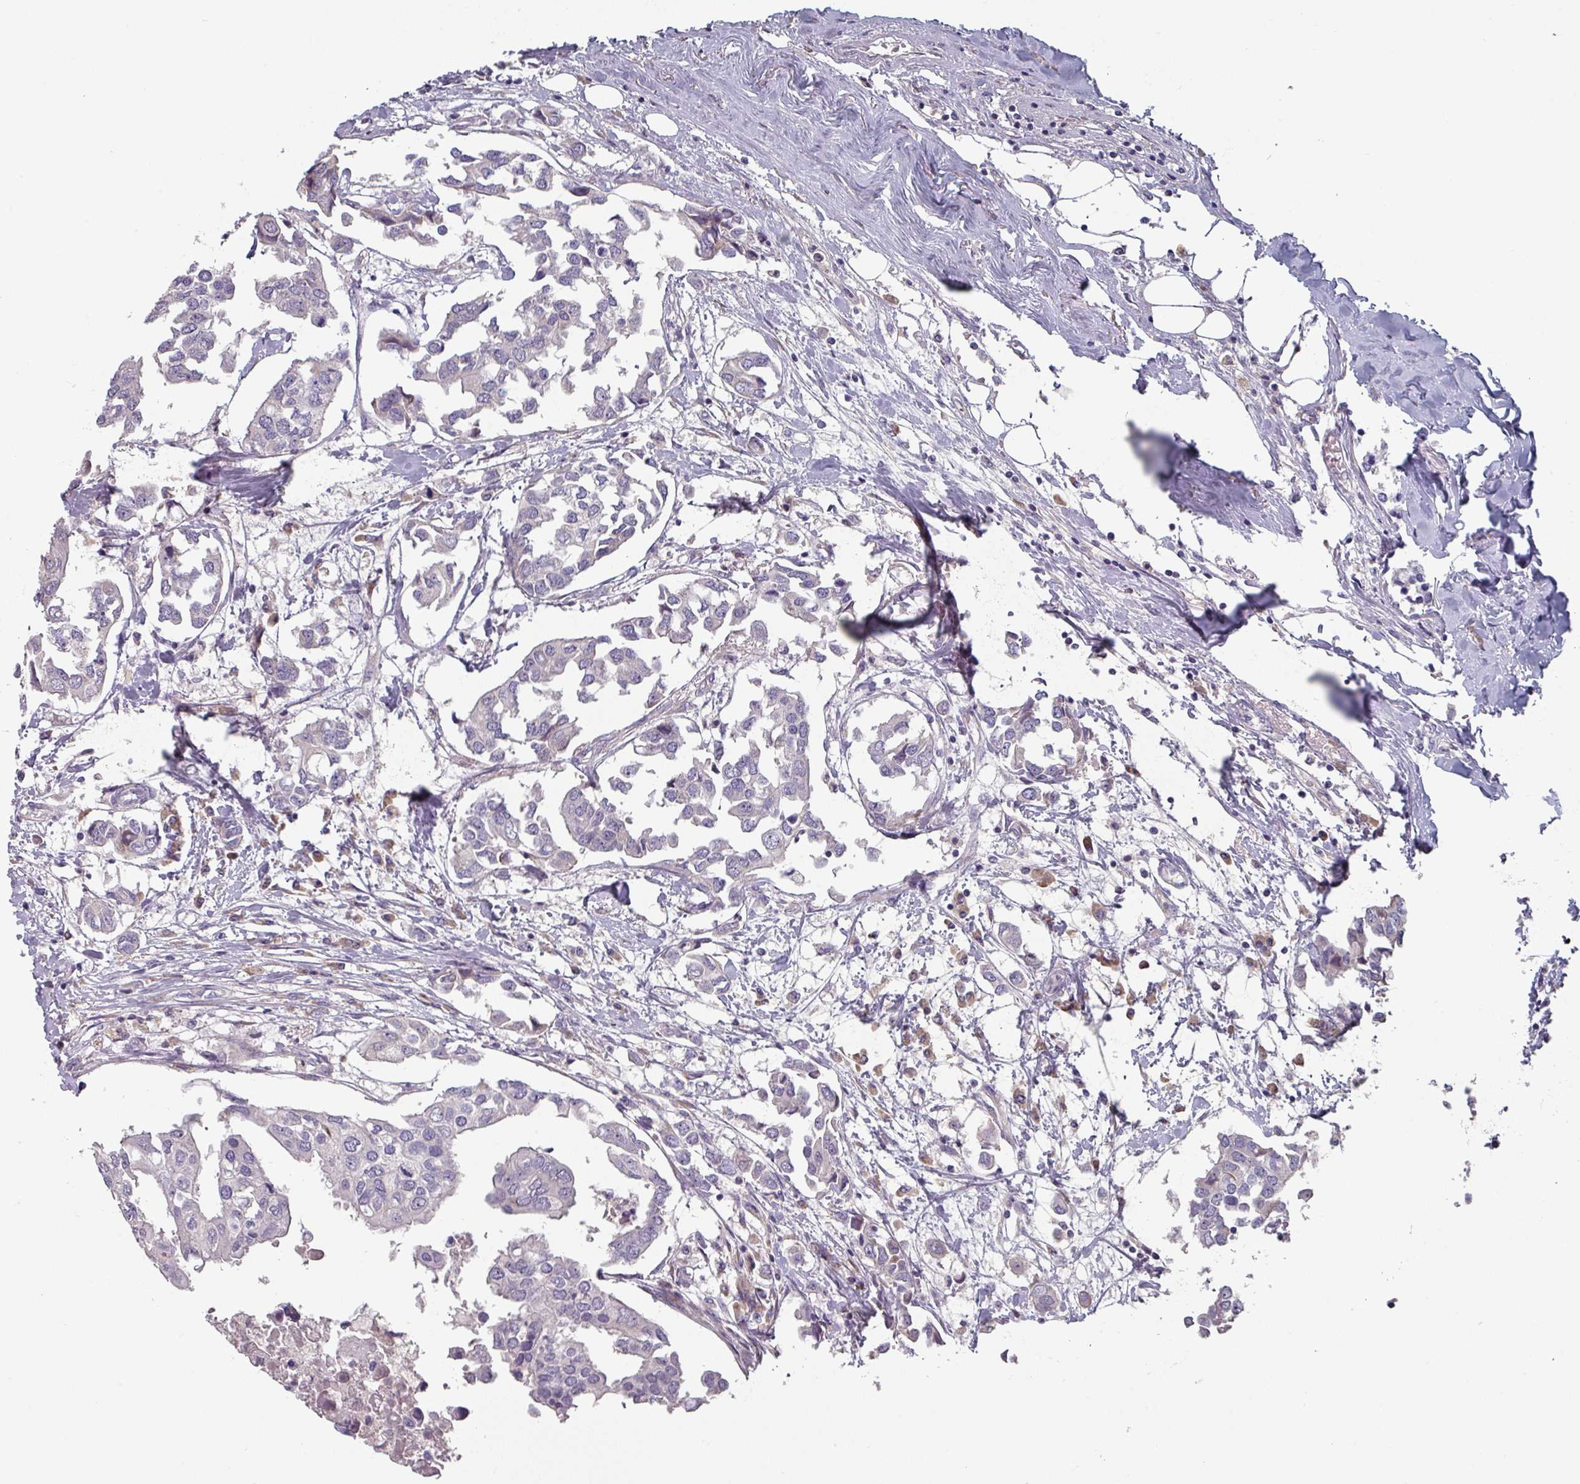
{"staining": {"intensity": "negative", "quantity": "none", "location": "none"}, "tissue": "breast cancer", "cell_type": "Tumor cells", "image_type": "cancer", "snomed": [{"axis": "morphology", "description": "Duct carcinoma"}, {"axis": "topography", "description": "Breast"}], "caption": "Tumor cells show no significant expression in breast cancer (intraductal carcinoma).", "gene": "PRAMEF8", "patient": {"sex": "female", "age": 83}}